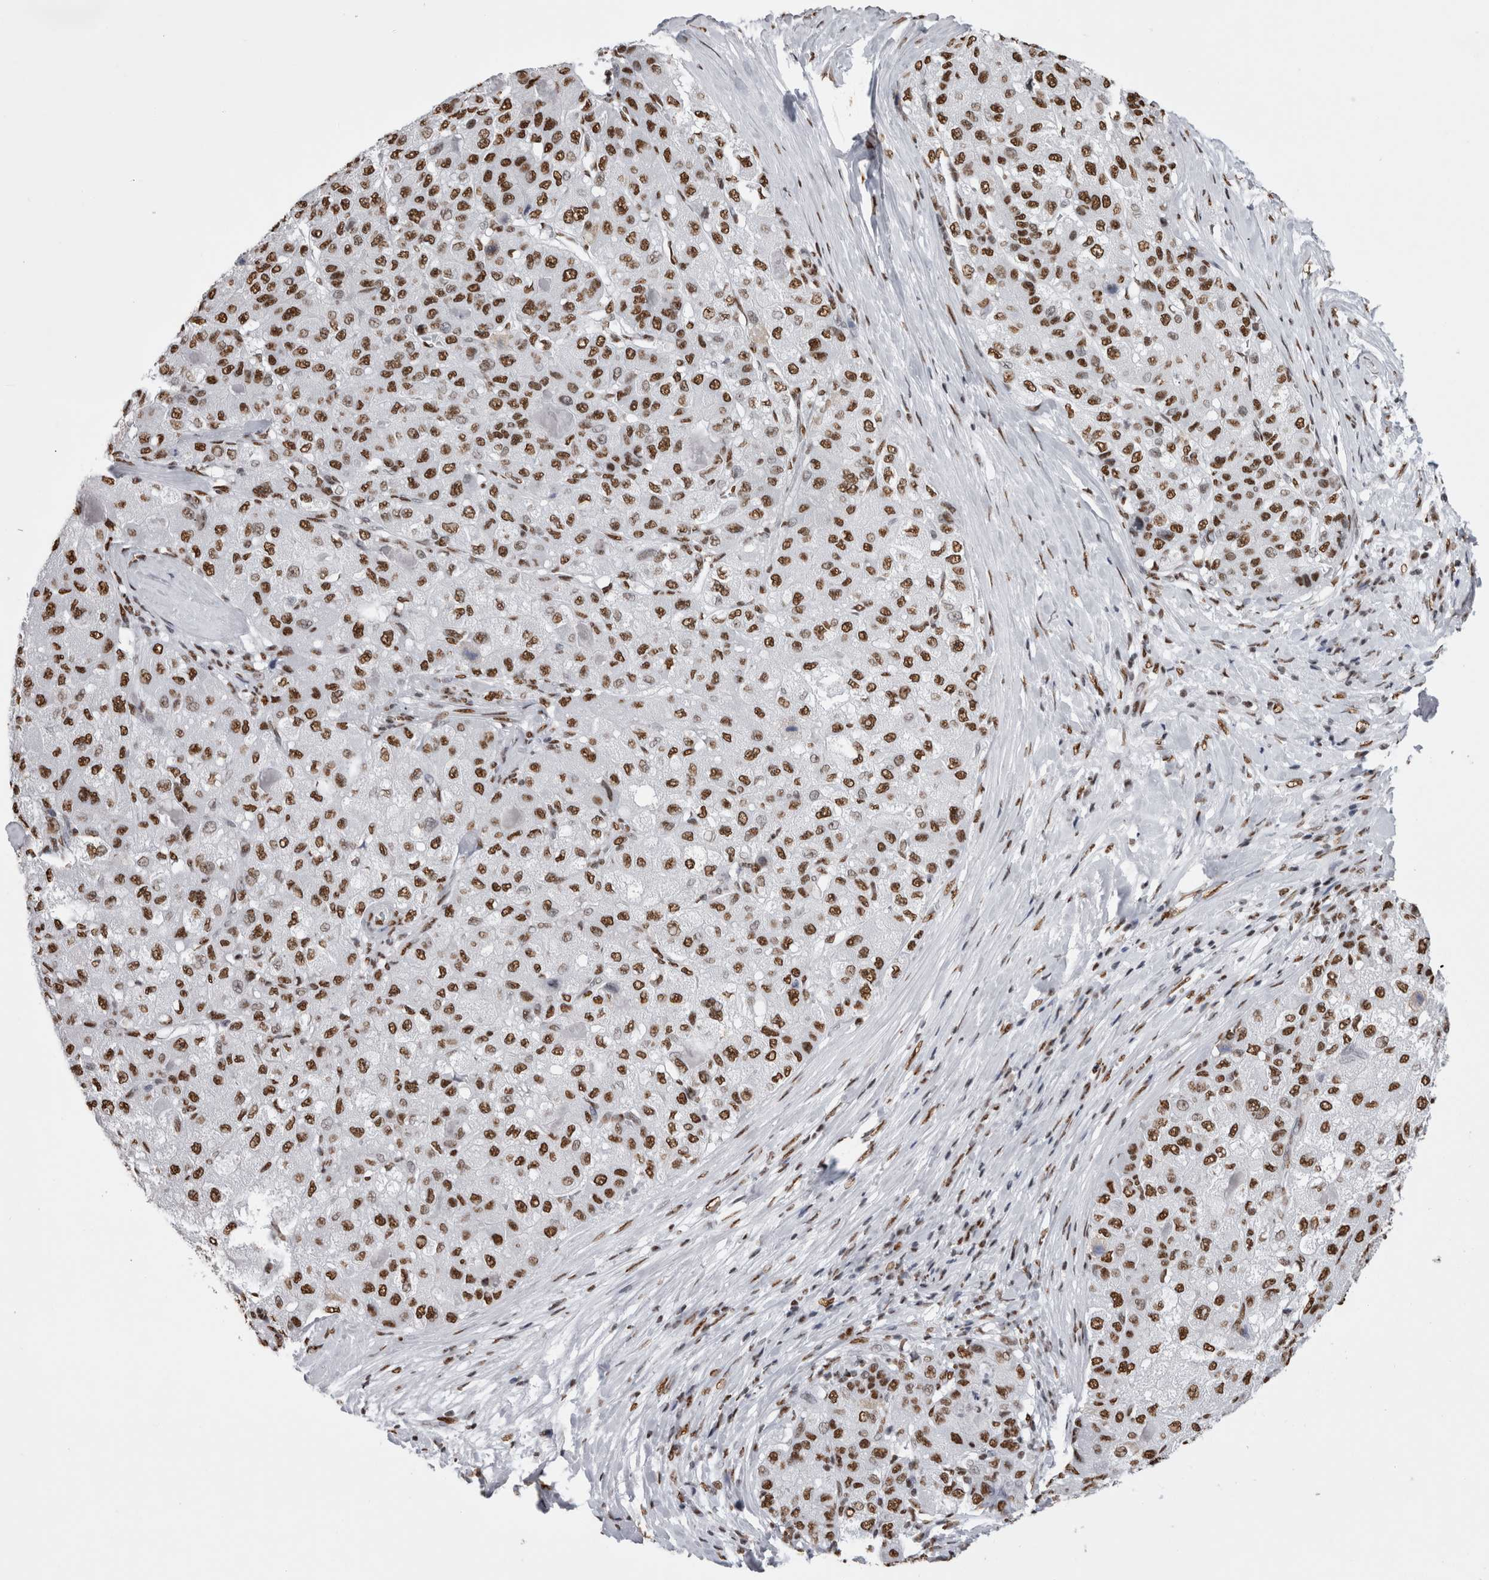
{"staining": {"intensity": "strong", "quantity": ">75%", "location": "nuclear"}, "tissue": "liver cancer", "cell_type": "Tumor cells", "image_type": "cancer", "snomed": [{"axis": "morphology", "description": "Carcinoma, Hepatocellular, NOS"}, {"axis": "topography", "description": "Liver"}], "caption": "DAB immunohistochemical staining of human hepatocellular carcinoma (liver) demonstrates strong nuclear protein staining in about >75% of tumor cells.", "gene": "ALPK3", "patient": {"sex": "male", "age": 80}}